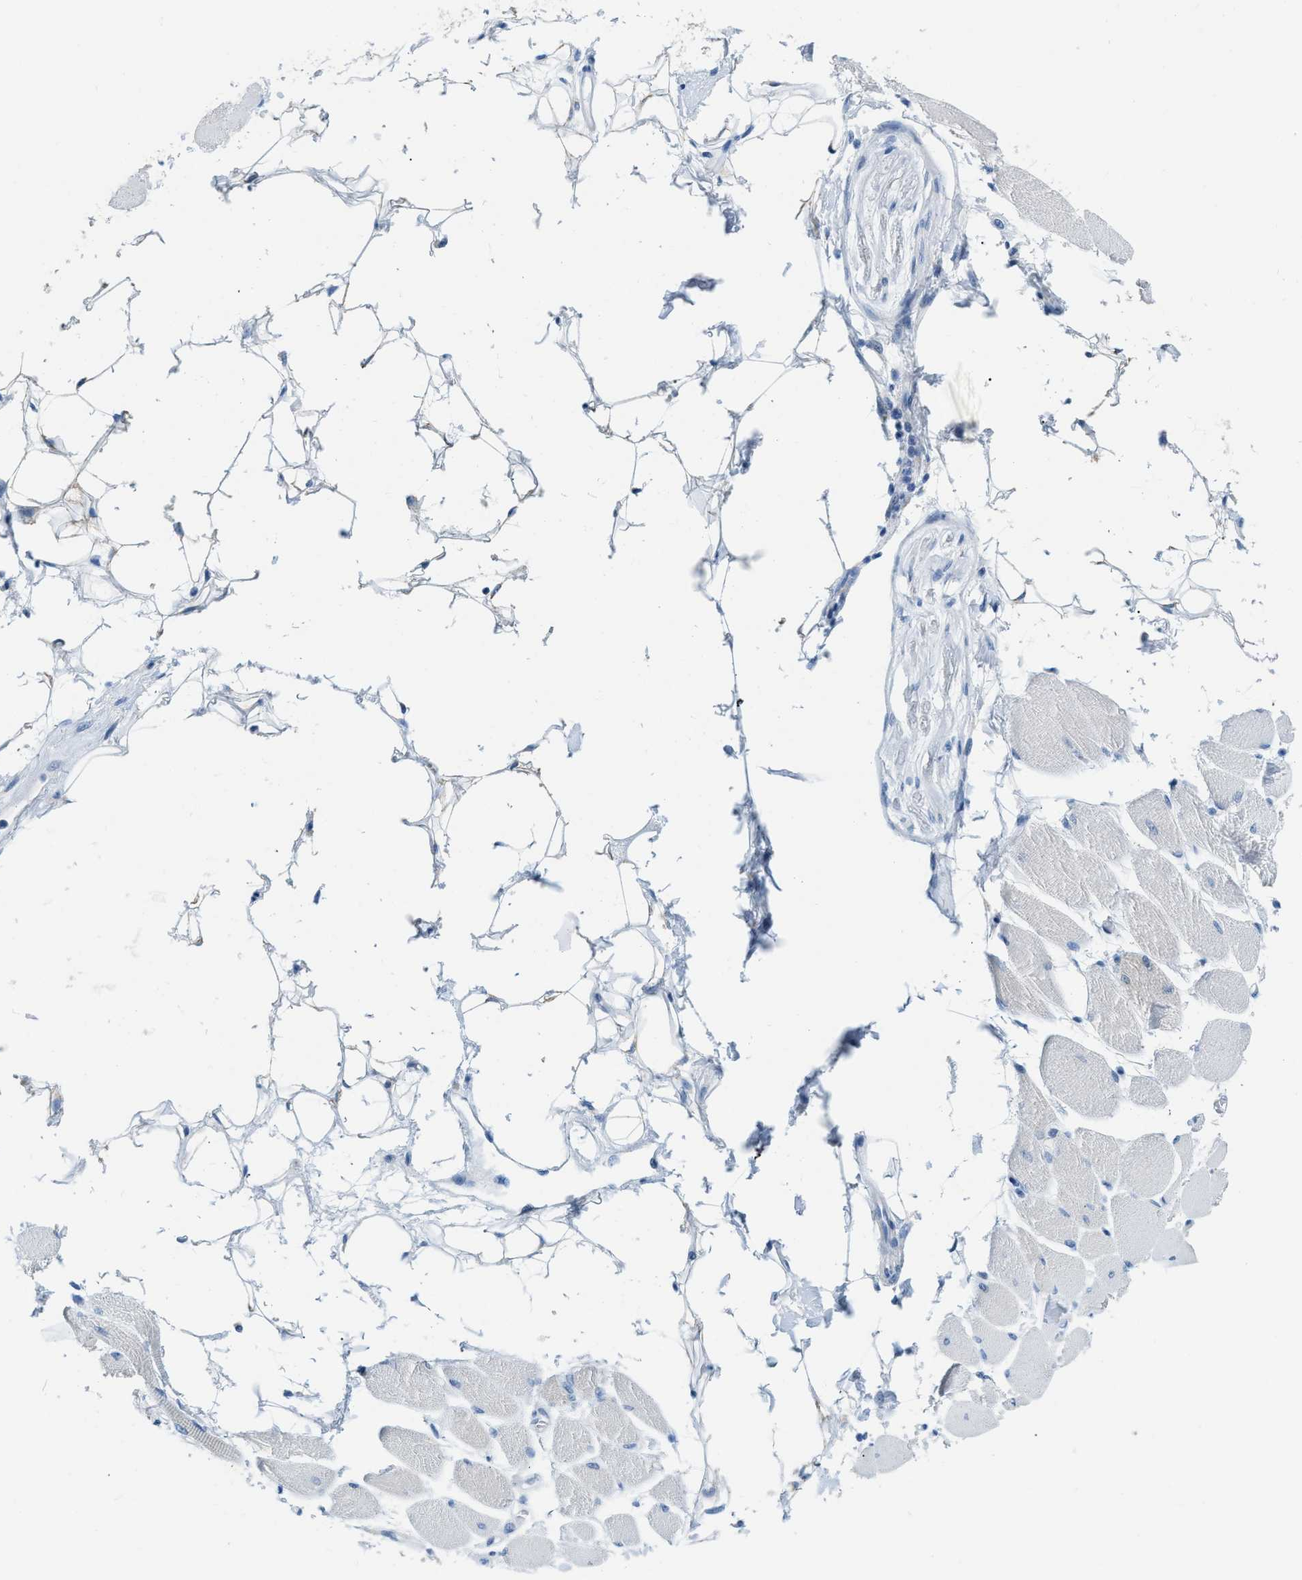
{"staining": {"intensity": "negative", "quantity": "none", "location": "none"}, "tissue": "skeletal muscle", "cell_type": "Myocytes", "image_type": "normal", "snomed": [{"axis": "morphology", "description": "Normal tissue, NOS"}, {"axis": "topography", "description": "Skeletal muscle"}, {"axis": "topography", "description": "Peripheral nerve tissue"}], "caption": "Micrograph shows no significant protein expression in myocytes of unremarkable skeletal muscle.", "gene": "PHRF1", "patient": {"sex": "female", "age": 84}}